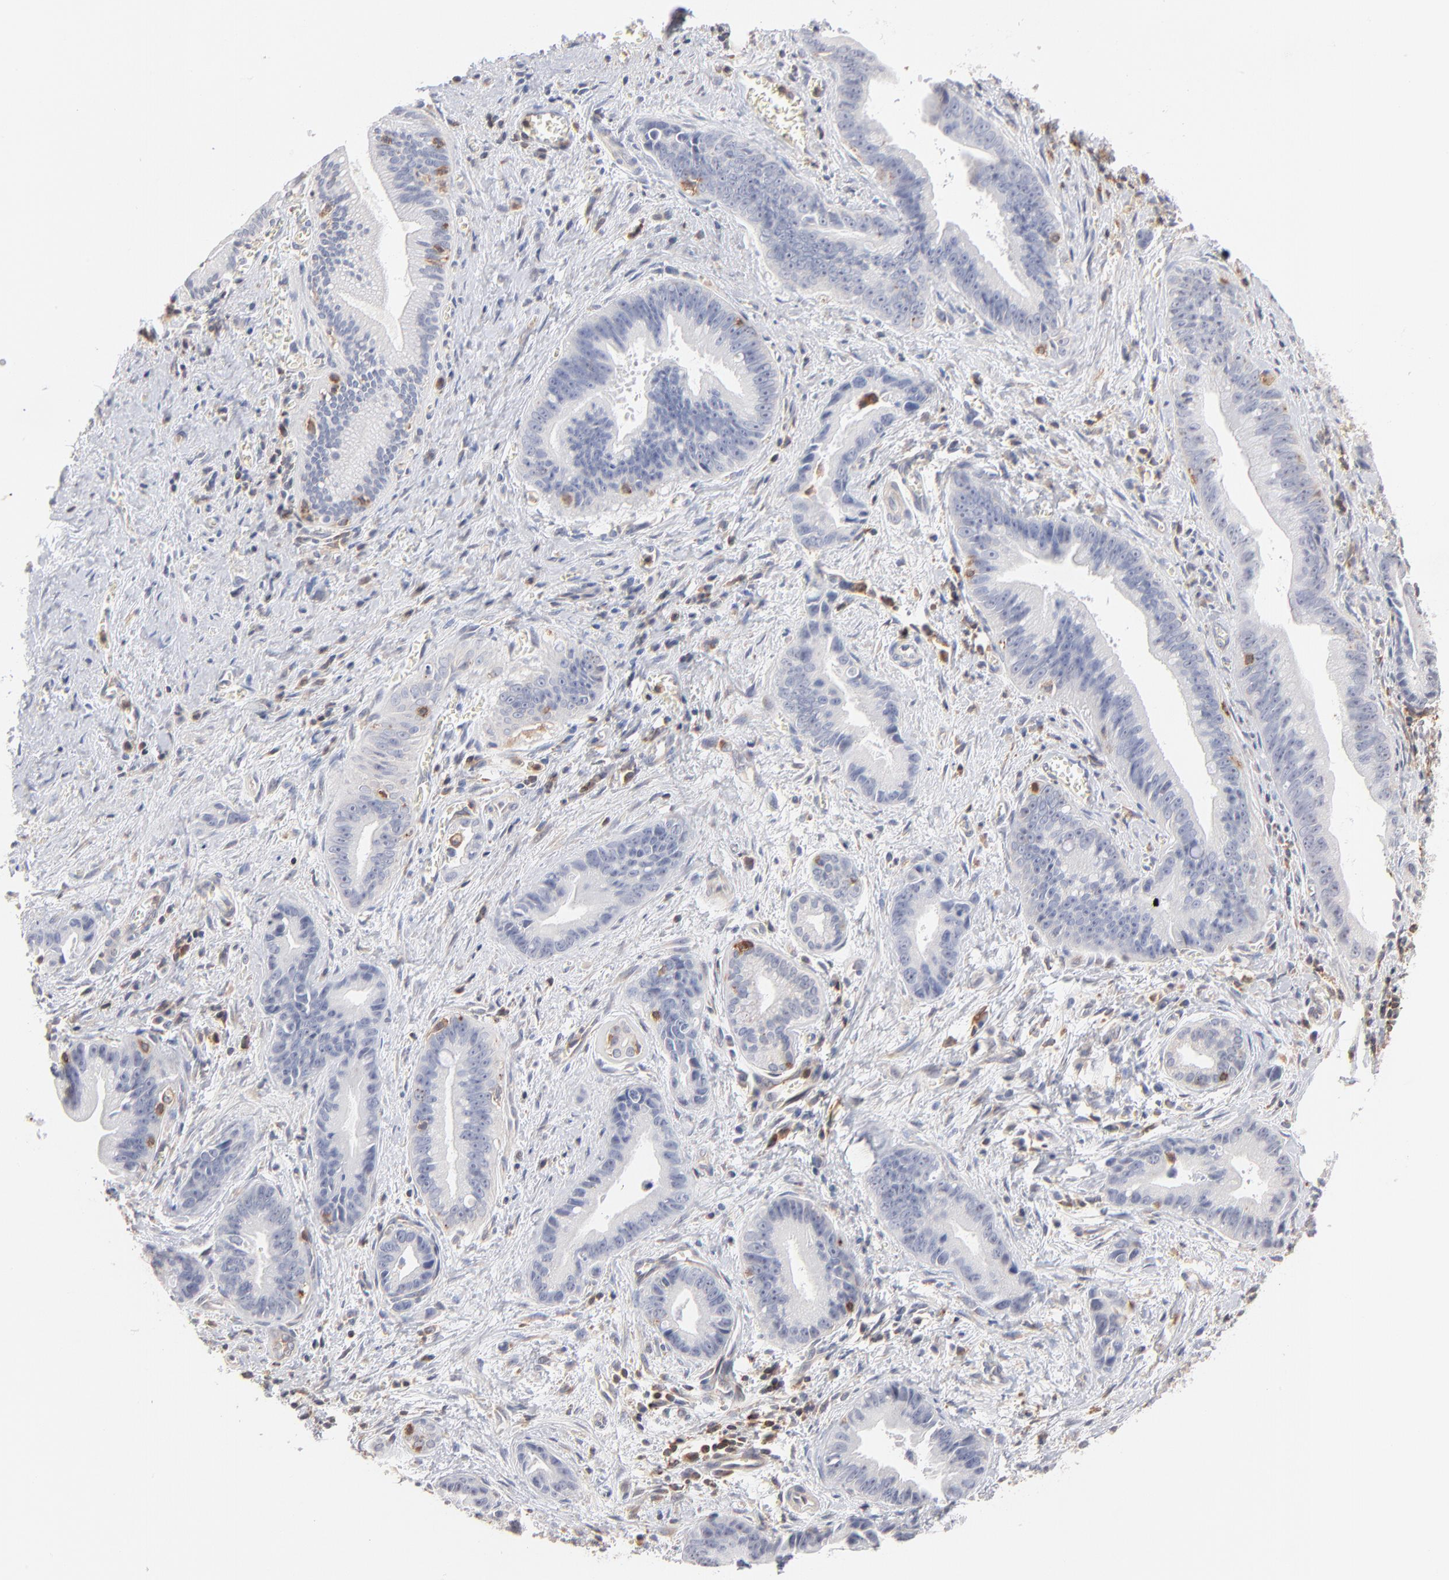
{"staining": {"intensity": "negative", "quantity": "none", "location": "none"}, "tissue": "liver cancer", "cell_type": "Tumor cells", "image_type": "cancer", "snomed": [{"axis": "morphology", "description": "Cholangiocarcinoma"}, {"axis": "topography", "description": "Liver"}], "caption": "Tumor cells are negative for brown protein staining in liver cancer.", "gene": "WIPF1", "patient": {"sex": "female", "age": 55}}